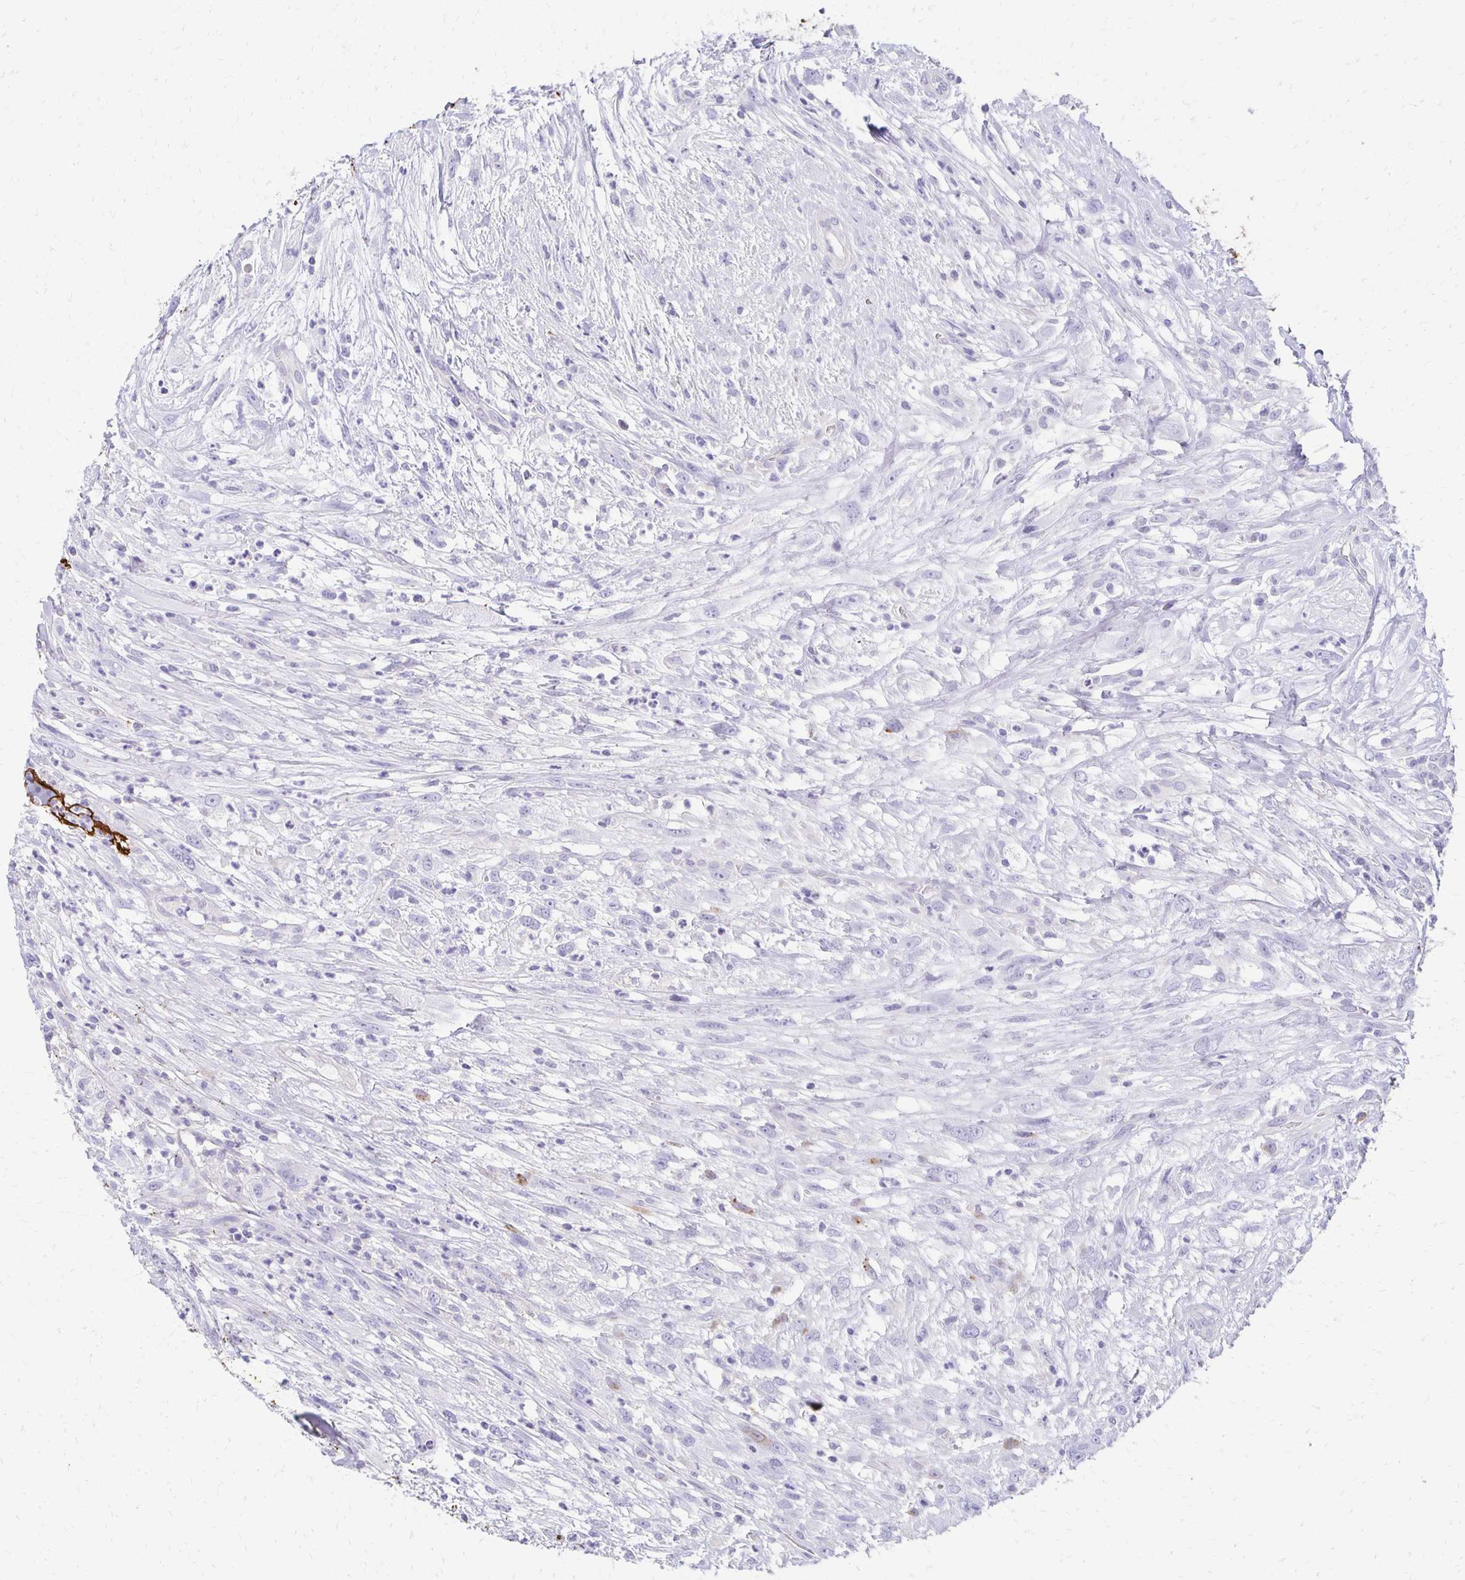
{"staining": {"intensity": "negative", "quantity": "none", "location": "none"}, "tissue": "head and neck cancer", "cell_type": "Tumor cells", "image_type": "cancer", "snomed": [{"axis": "morphology", "description": "Squamous cell carcinoma, NOS"}, {"axis": "topography", "description": "Head-Neck"}], "caption": "This is a histopathology image of immunohistochemistry staining of head and neck cancer, which shows no positivity in tumor cells.", "gene": "C1QTNF2", "patient": {"sex": "male", "age": 65}}